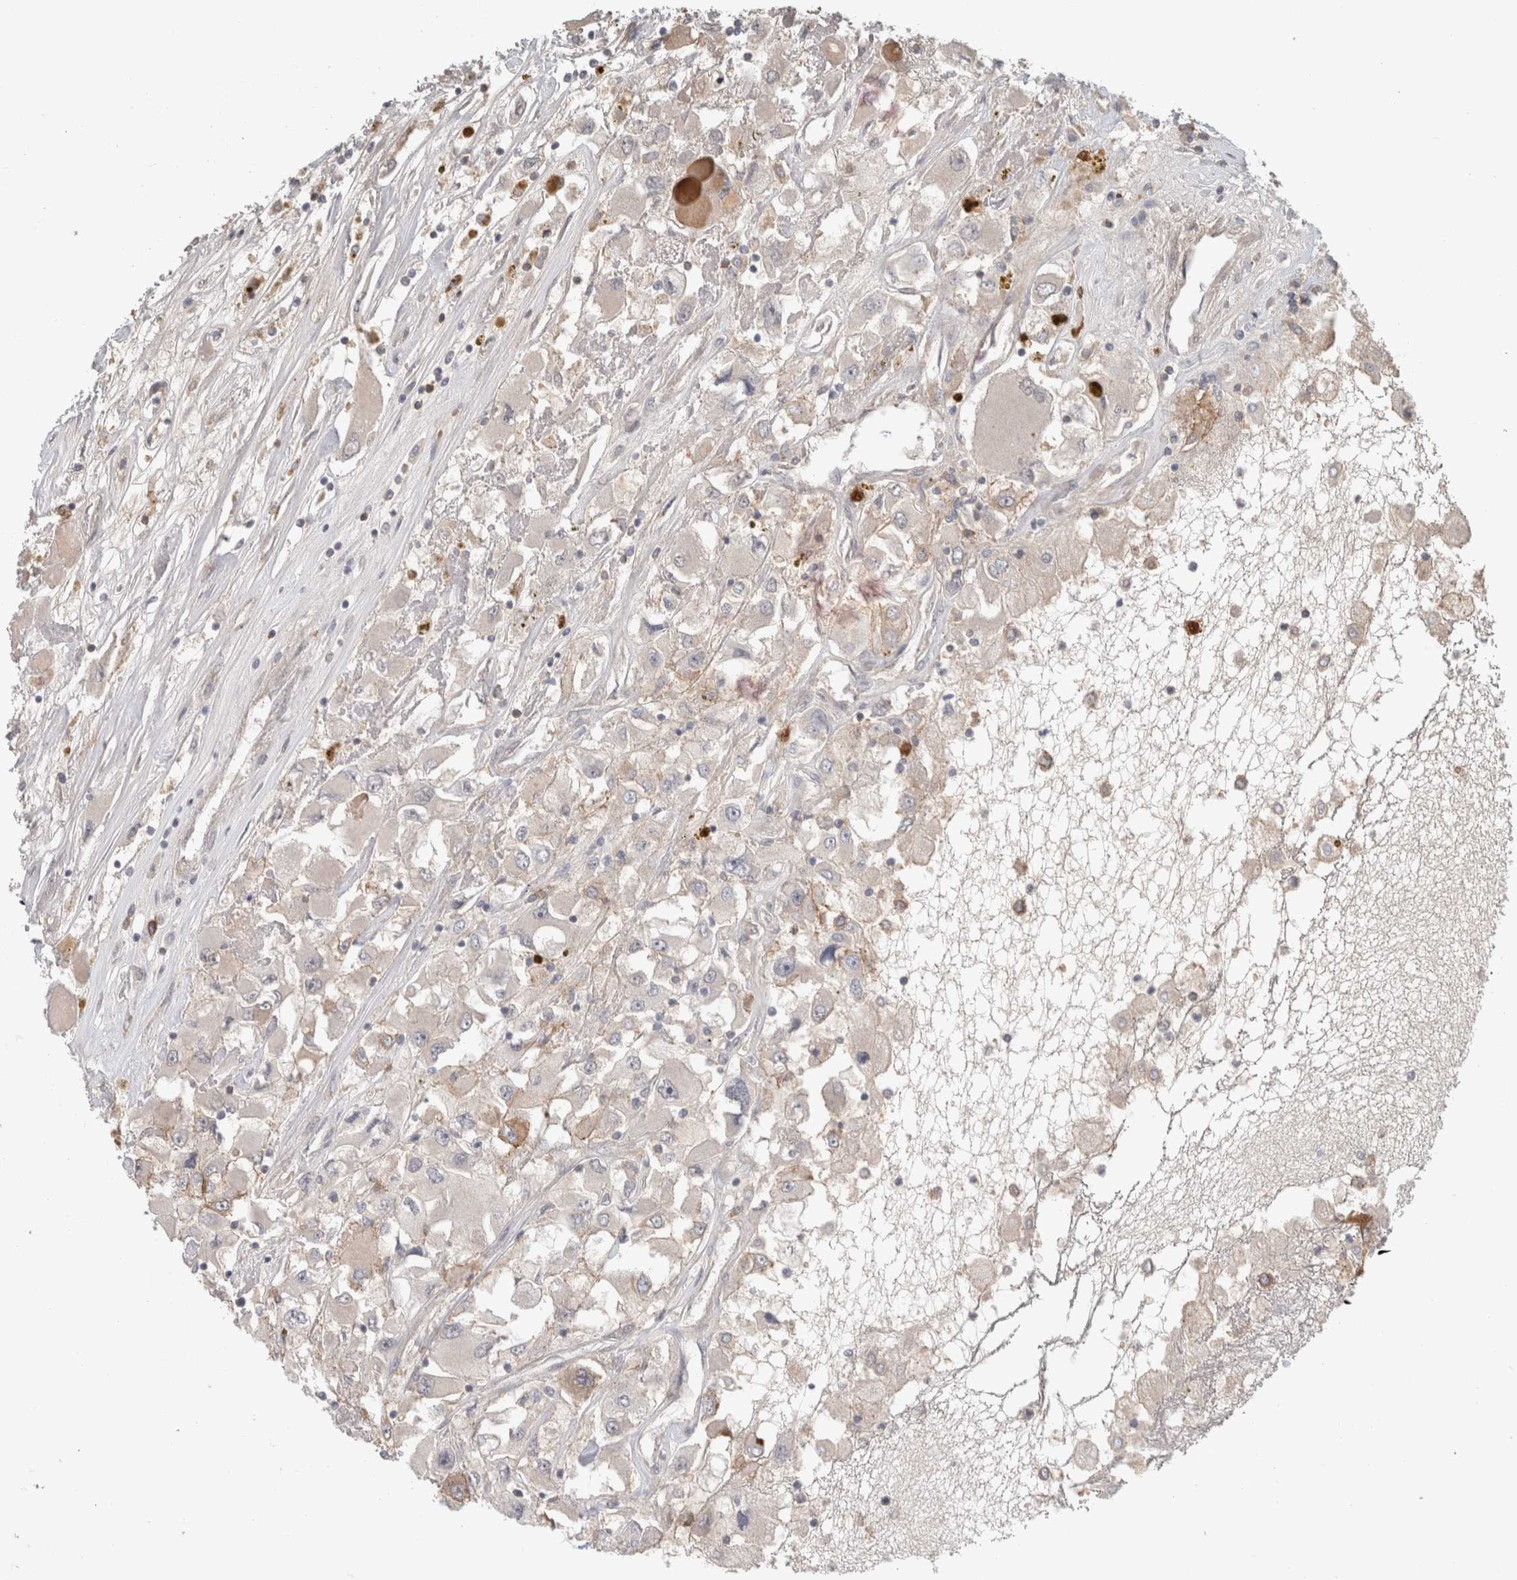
{"staining": {"intensity": "negative", "quantity": "none", "location": "none"}, "tissue": "renal cancer", "cell_type": "Tumor cells", "image_type": "cancer", "snomed": [{"axis": "morphology", "description": "Adenocarcinoma, NOS"}, {"axis": "topography", "description": "Kidney"}], "caption": "IHC image of neoplastic tissue: adenocarcinoma (renal) stained with DAB demonstrates no significant protein staining in tumor cells.", "gene": "RASAL2", "patient": {"sex": "female", "age": 52}}